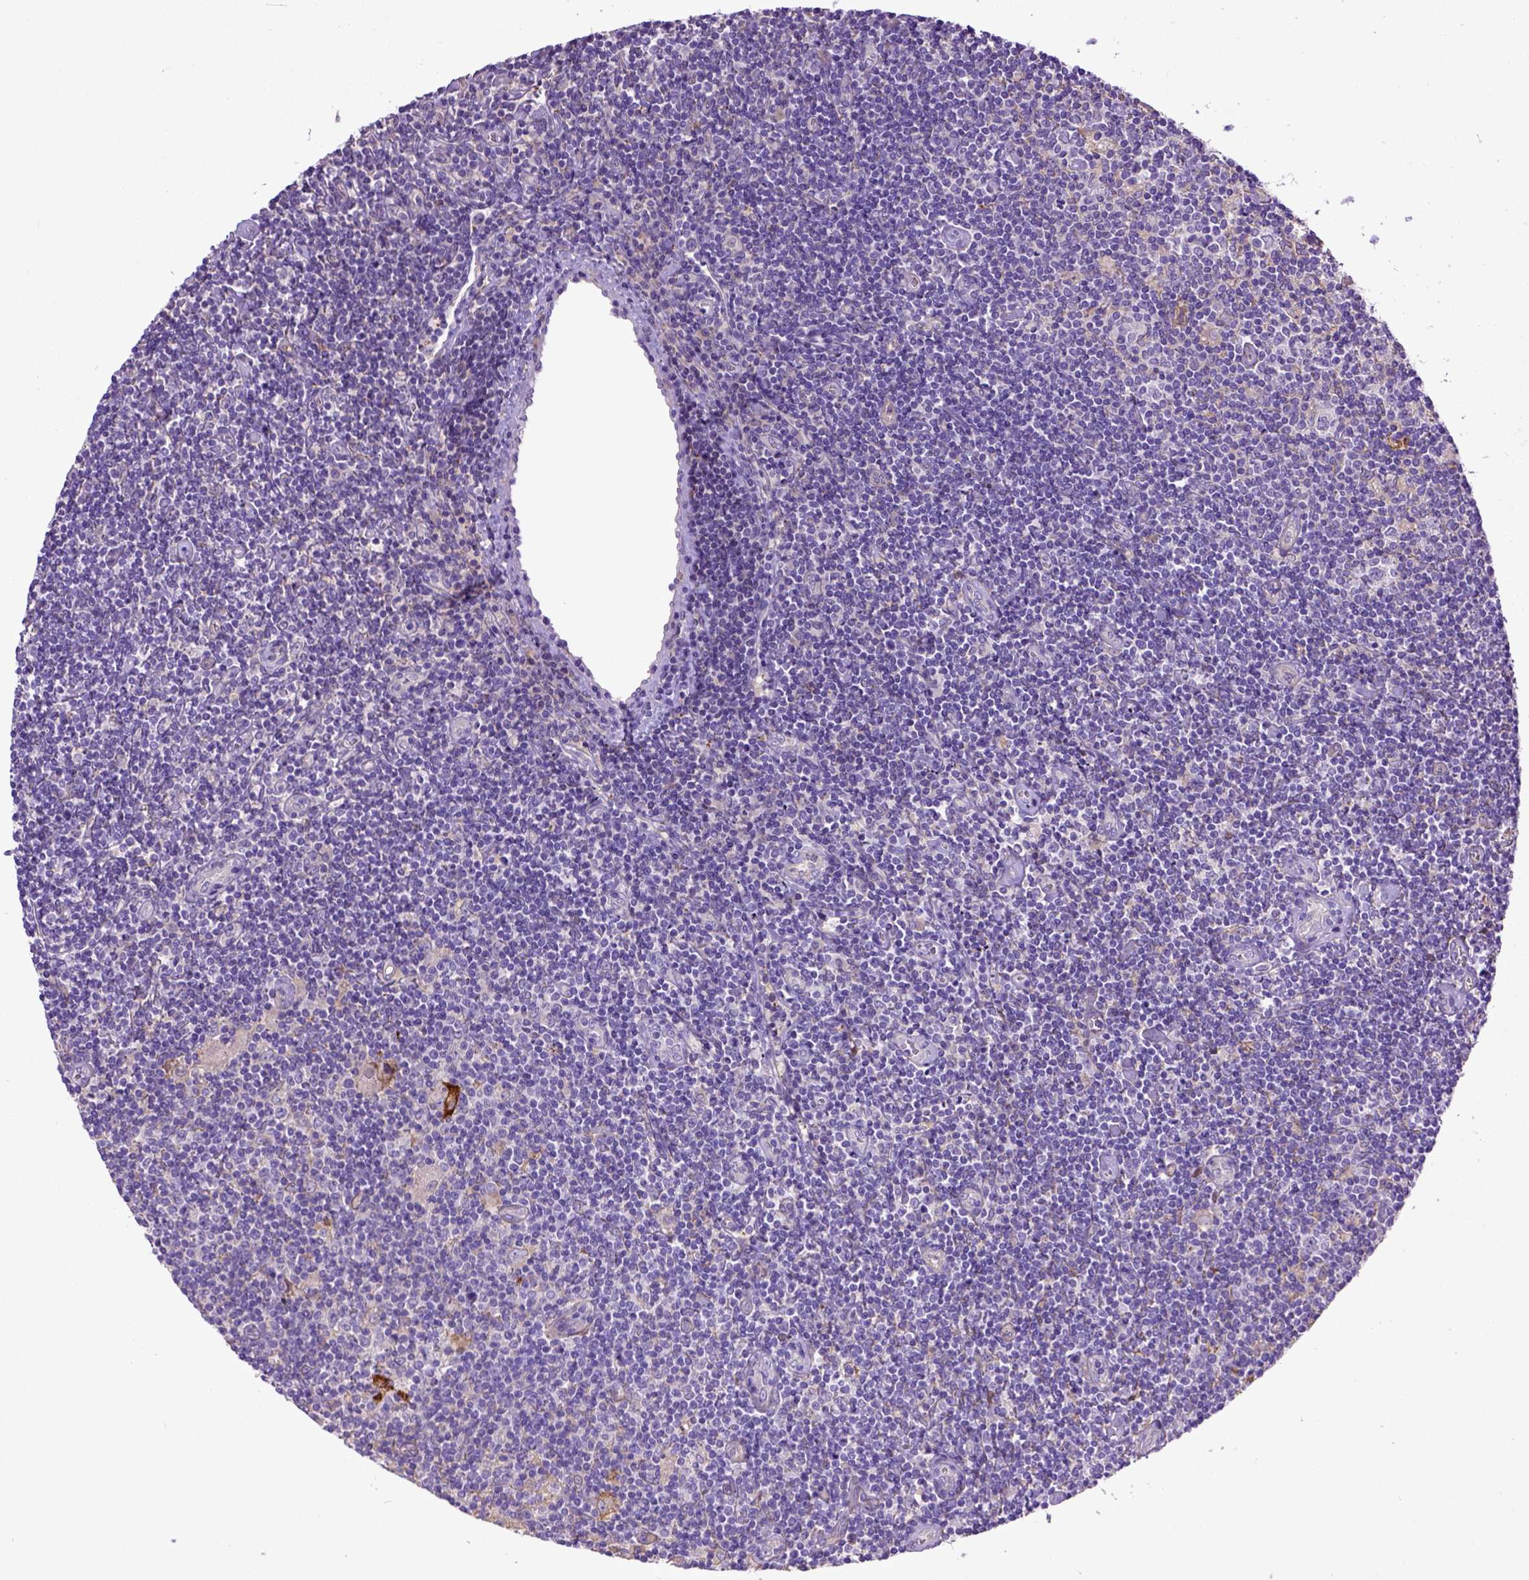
{"staining": {"intensity": "weak", "quantity": "25%-75%", "location": "cytoplasmic/membranous"}, "tissue": "lymphoma", "cell_type": "Tumor cells", "image_type": "cancer", "snomed": [{"axis": "morphology", "description": "Hodgkin's disease, NOS"}, {"axis": "topography", "description": "Lymph node"}], "caption": "Lymphoma stained for a protein demonstrates weak cytoplasmic/membranous positivity in tumor cells. (DAB IHC with brightfield microscopy, high magnification).", "gene": "DEPDC1B", "patient": {"sex": "male", "age": 40}}